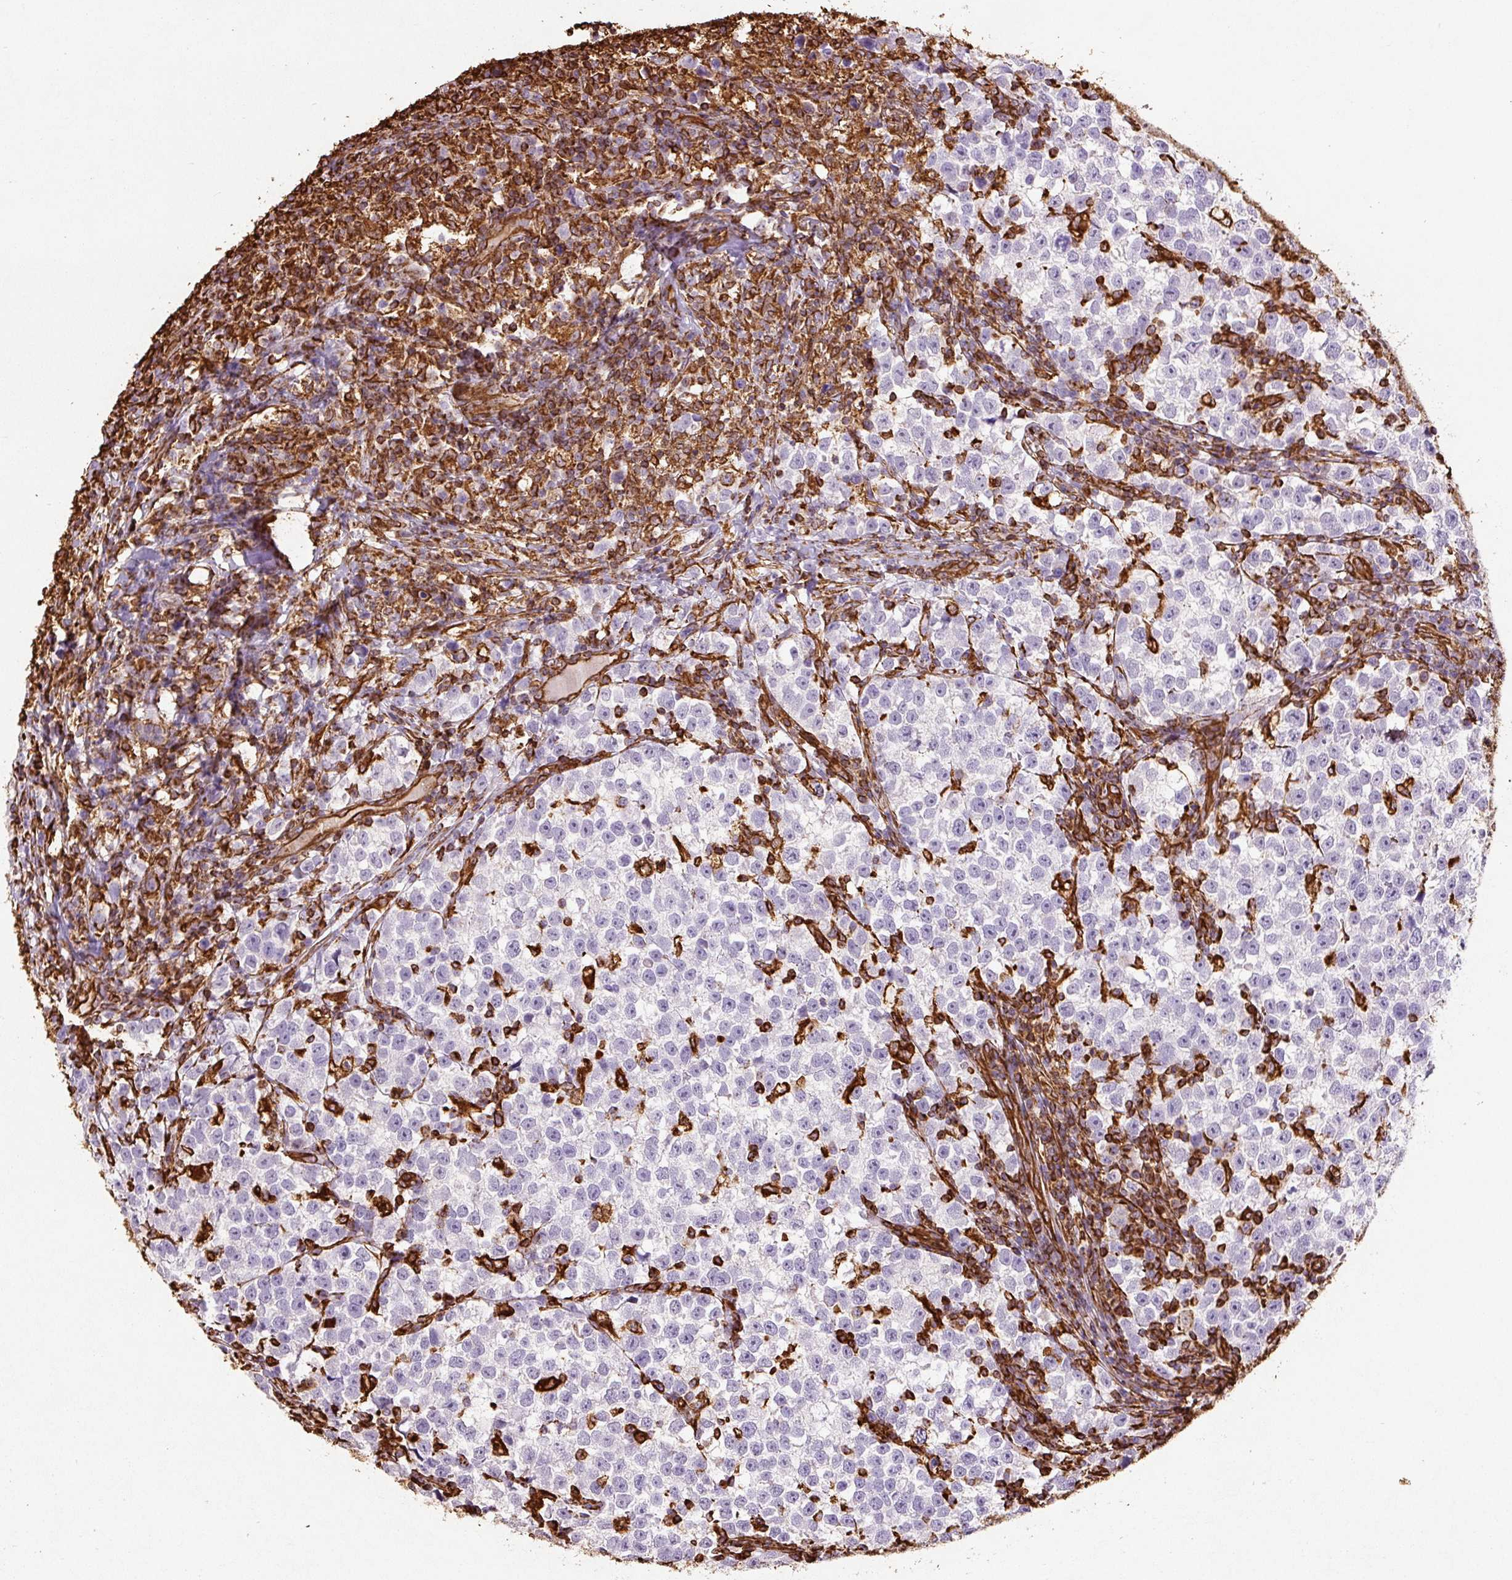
{"staining": {"intensity": "negative", "quantity": "none", "location": "none"}, "tissue": "testis cancer", "cell_type": "Tumor cells", "image_type": "cancer", "snomed": [{"axis": "morphology", "description": "Normal tissue, NOS"}, {"axis": "morphology", "description": "Seminoma, NOS"}, {"axis": "topography", "description": "Testis"}], "caption": "Tumor cells are negative for brown protein staining in testis seminoma.", "gene": "VIM", "patient": {"sex": "male", "age": 43}}